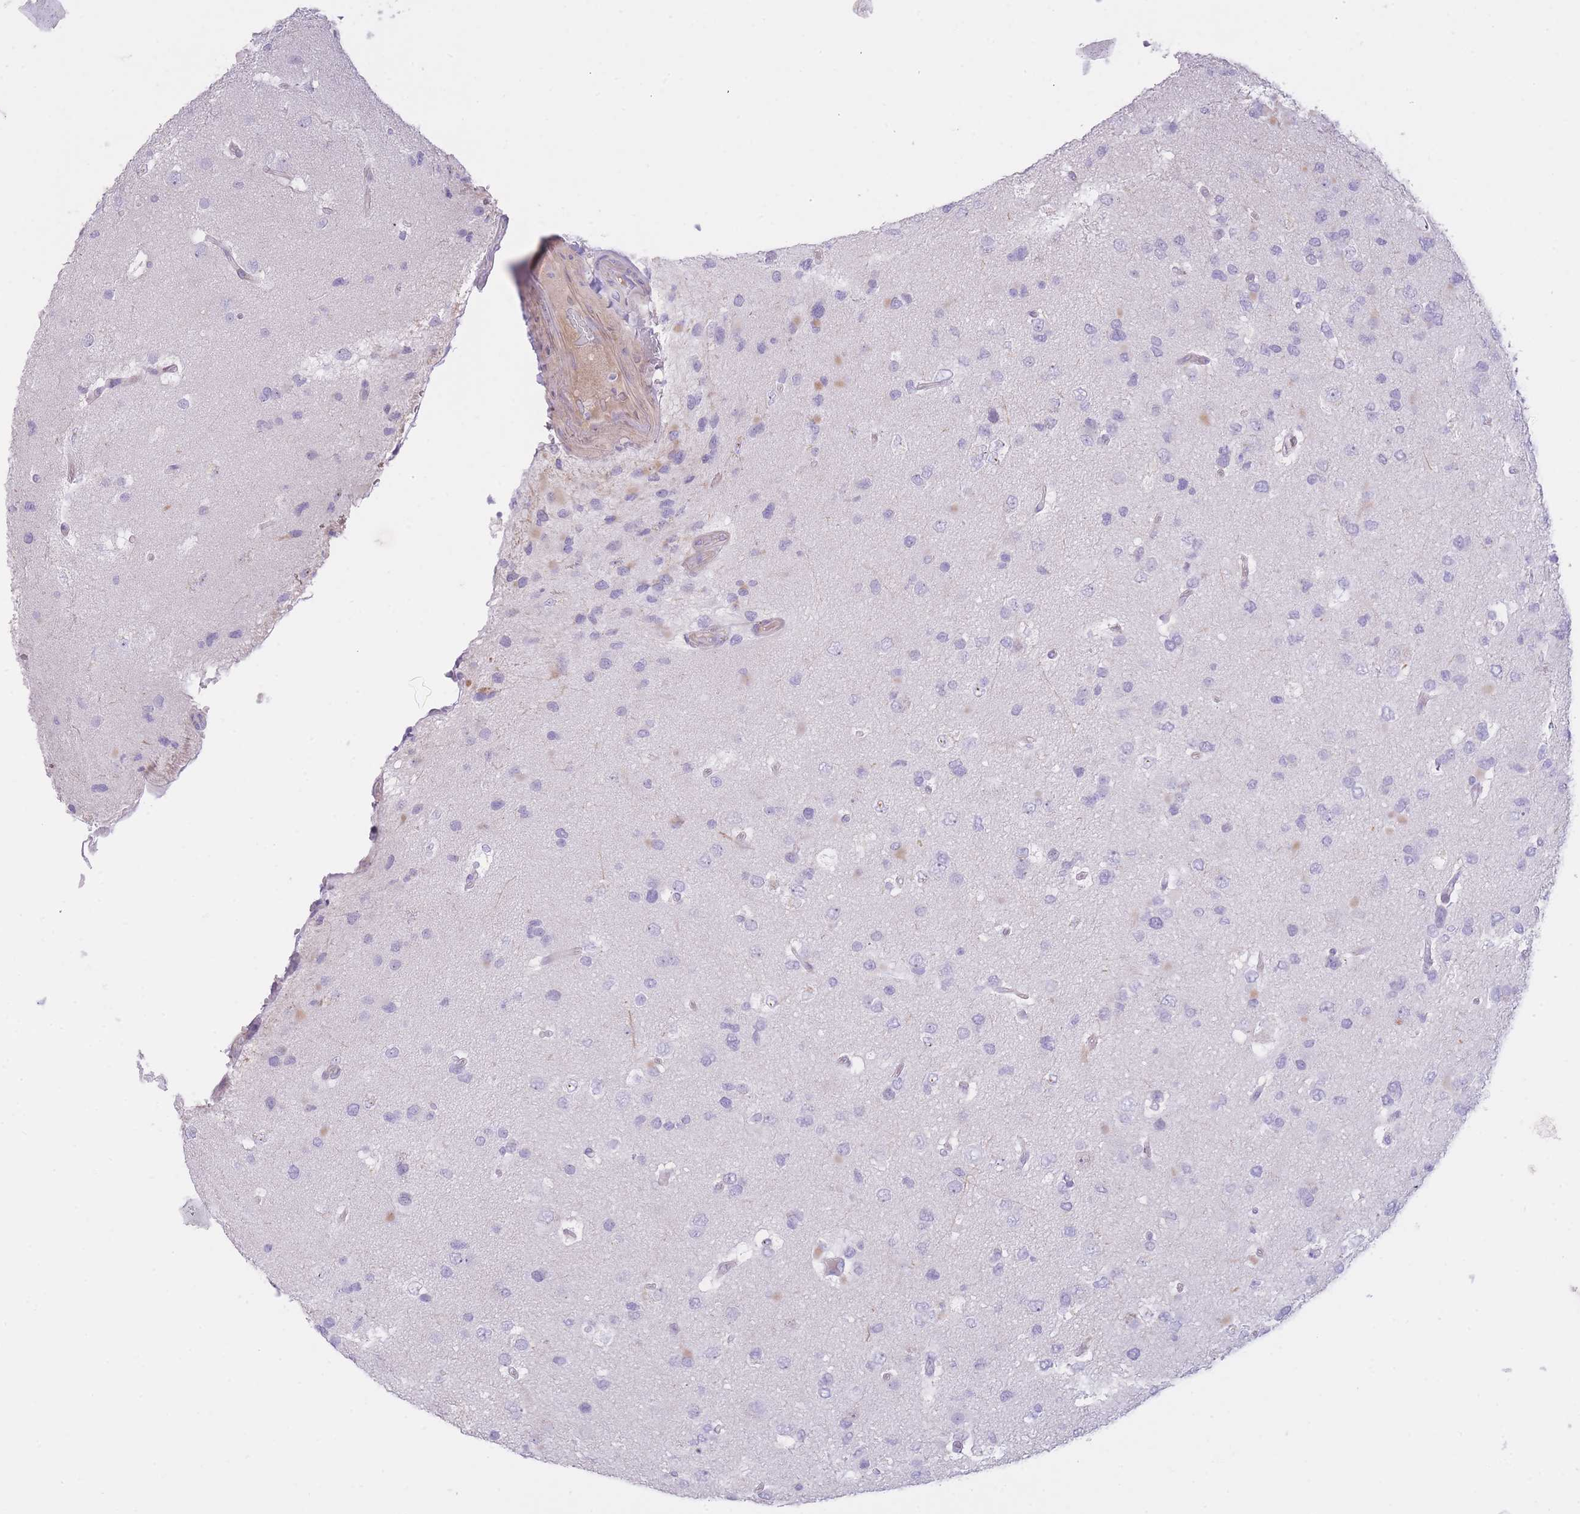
{"staining": {"intensity": "negative", "quantity": "none", "location": "none"}, "tissue": "glioma", "cell_type": "Tumor cells", "image_type": "cancer", "snomed": [{"axis": "morphology", "description": "Glioma, malignant, High grade"}, {"axis": "topography", "description": "Brain"}], "caption": "Photomicrograph shows no protein staining in tumor cells of glioma tissue.", "gene": "IMPG1", "patient": {"sex": "male", "age": 53}}